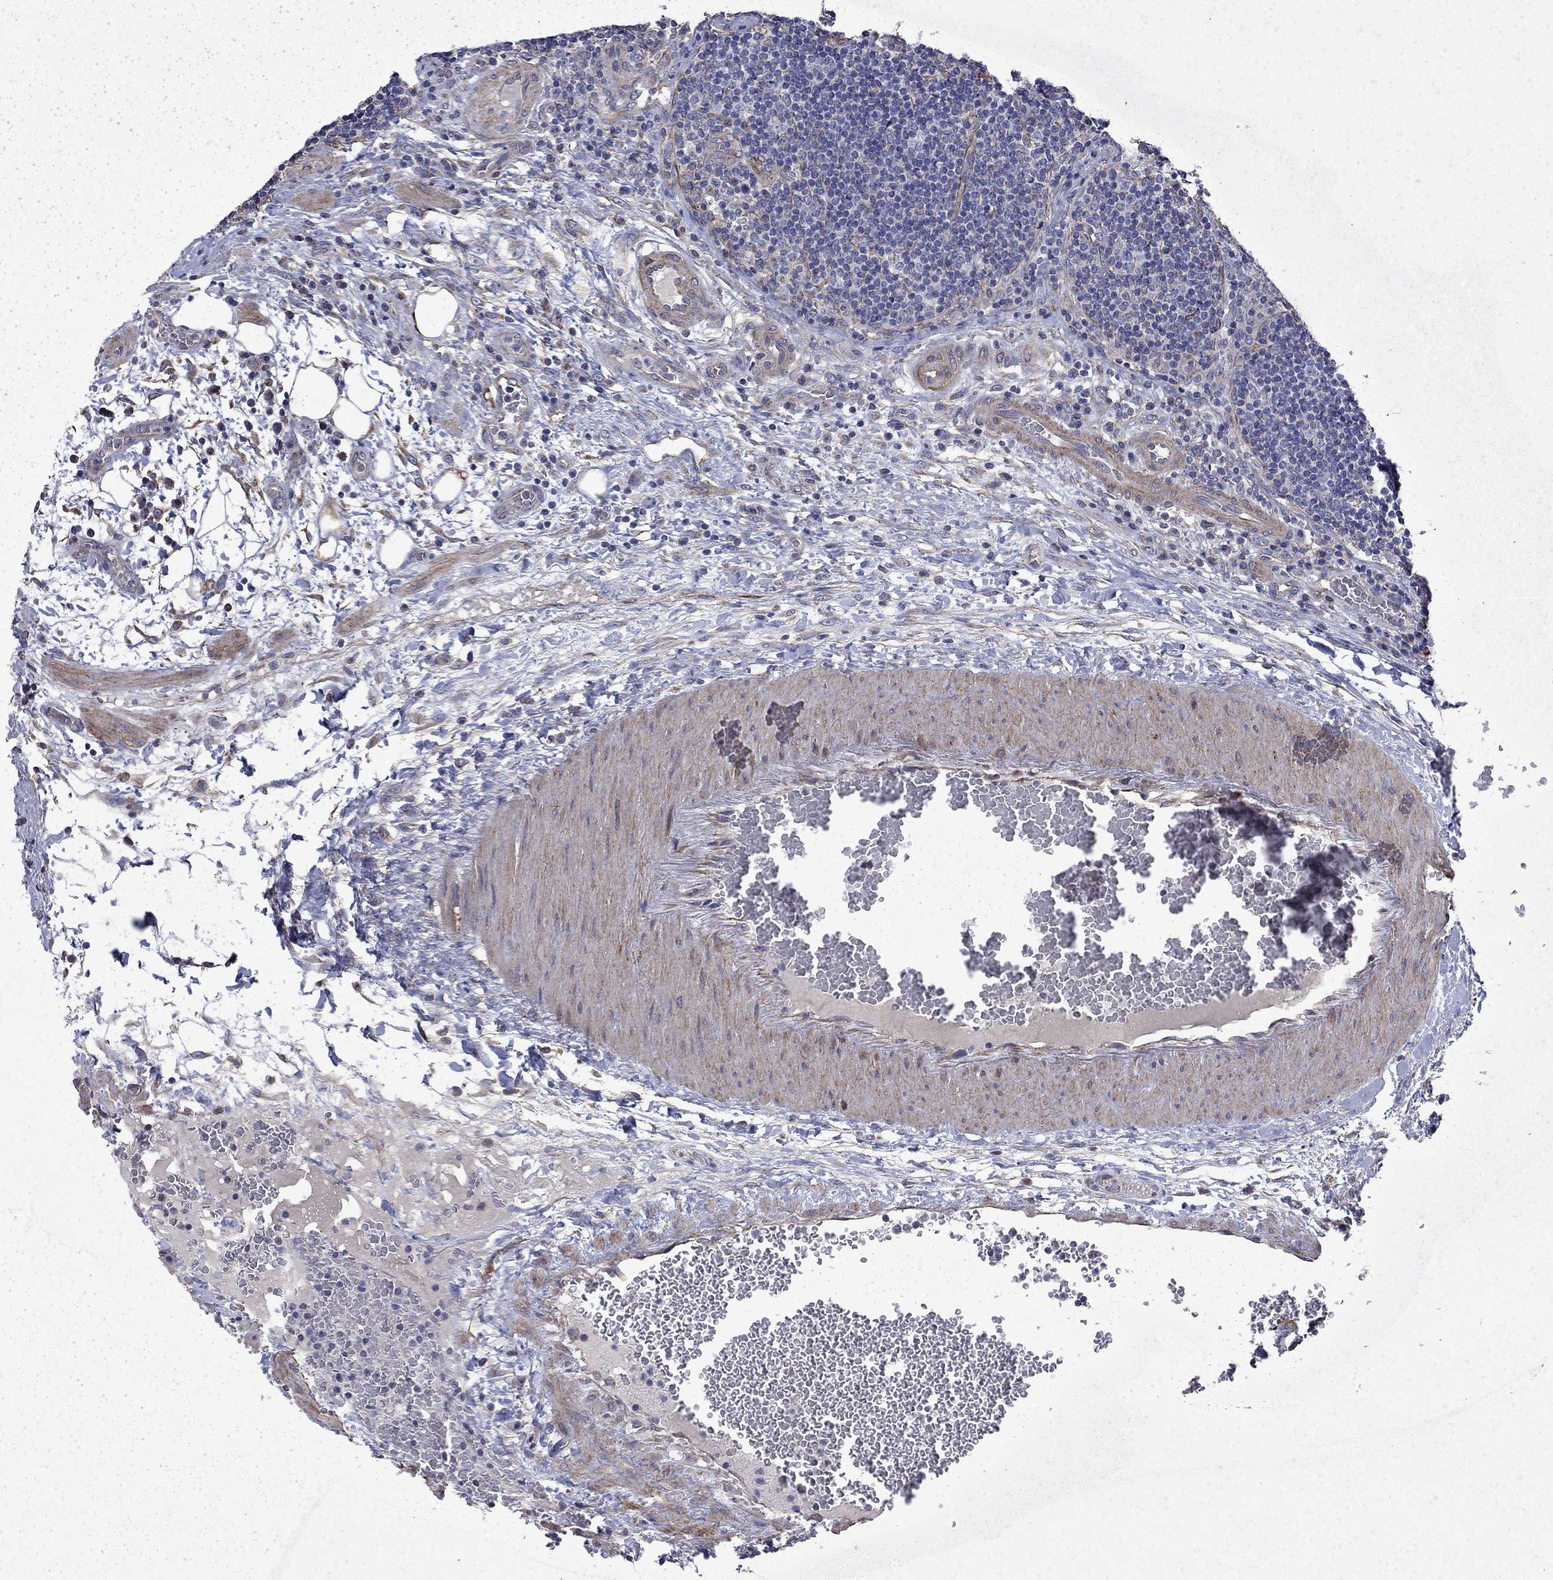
{"staining": {"intensity": "negative", "quantity": "none", "location": "none"}, "tissue": "lymph node", "cell_type": "Germinal center cells", "image_type": "normal", "snomed": [{"axis": "morphology", "description": "Normal tissue, NOS"}, {"axis": "topography", "description": "Lymph node"}], "caption": "Micrograph shows no protein staining in germinal center cells of normal lymph node.", "gene": "DTNA", "patient": {"sex": "male", "age": 63}}